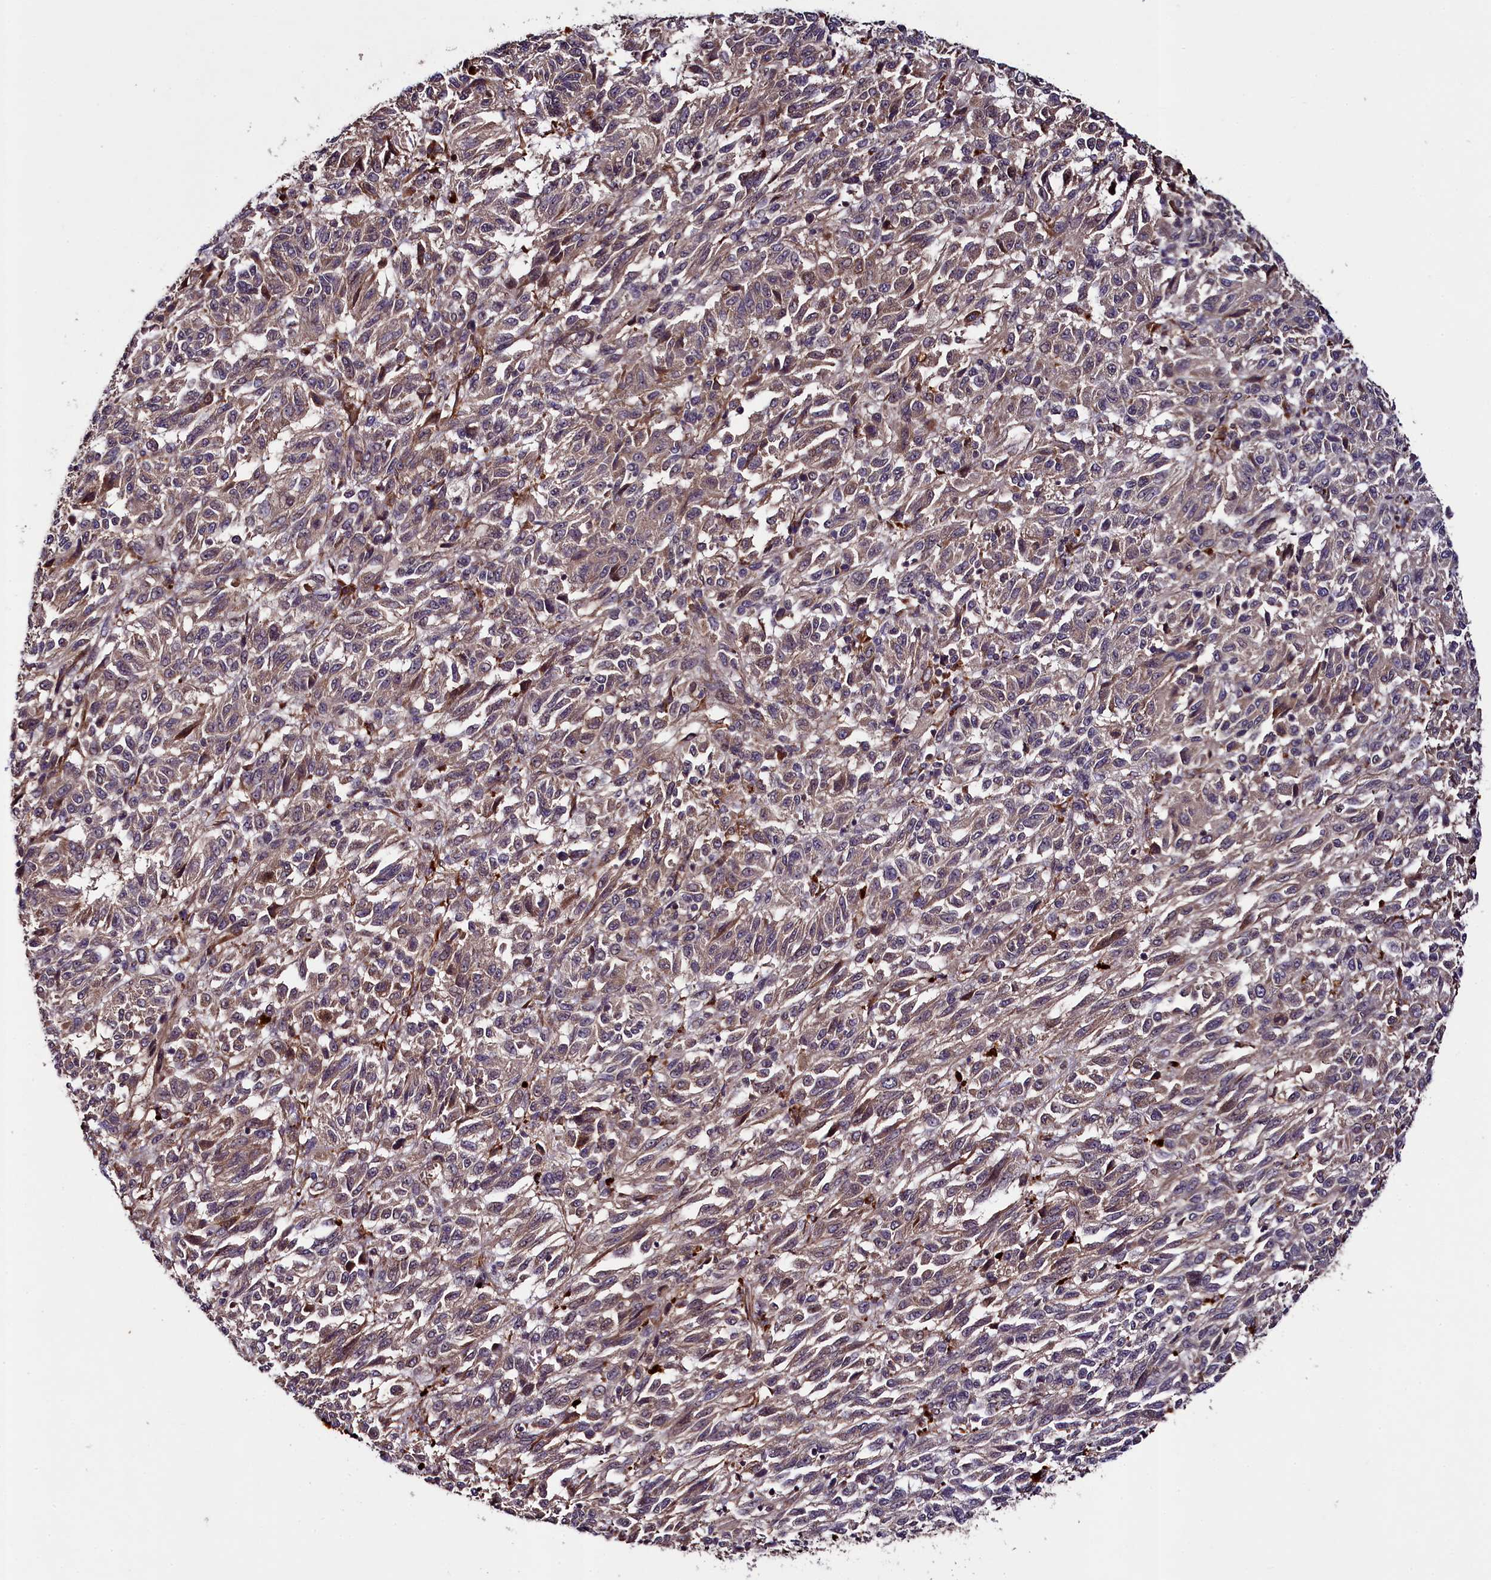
{"staining": {"intensity": "weak", "quantity": ">75%", "location": "cytoplasmic/membranous"}, "tissue": "melanoma", "cell_type": "Tumor cells", "image_type": "cancer", "snomed": [{"axis": "morphology", "description": "Malignant melanoma, Metastatic site"}, {"axis": "topography", "description": "Lung"}], "caption": "A high-resolution image shows immunohistochemistry staining of melanoma, which reveals weak cytoplasmic/membranous positivity in approximately >75% of tumor cells. (DAB (3,3'-diaminobenzidine) = brown stain, brightfield microscopy at high magnification).", "gene": "CCDC102A", "patient": {"sex": "male", "age": 64}}